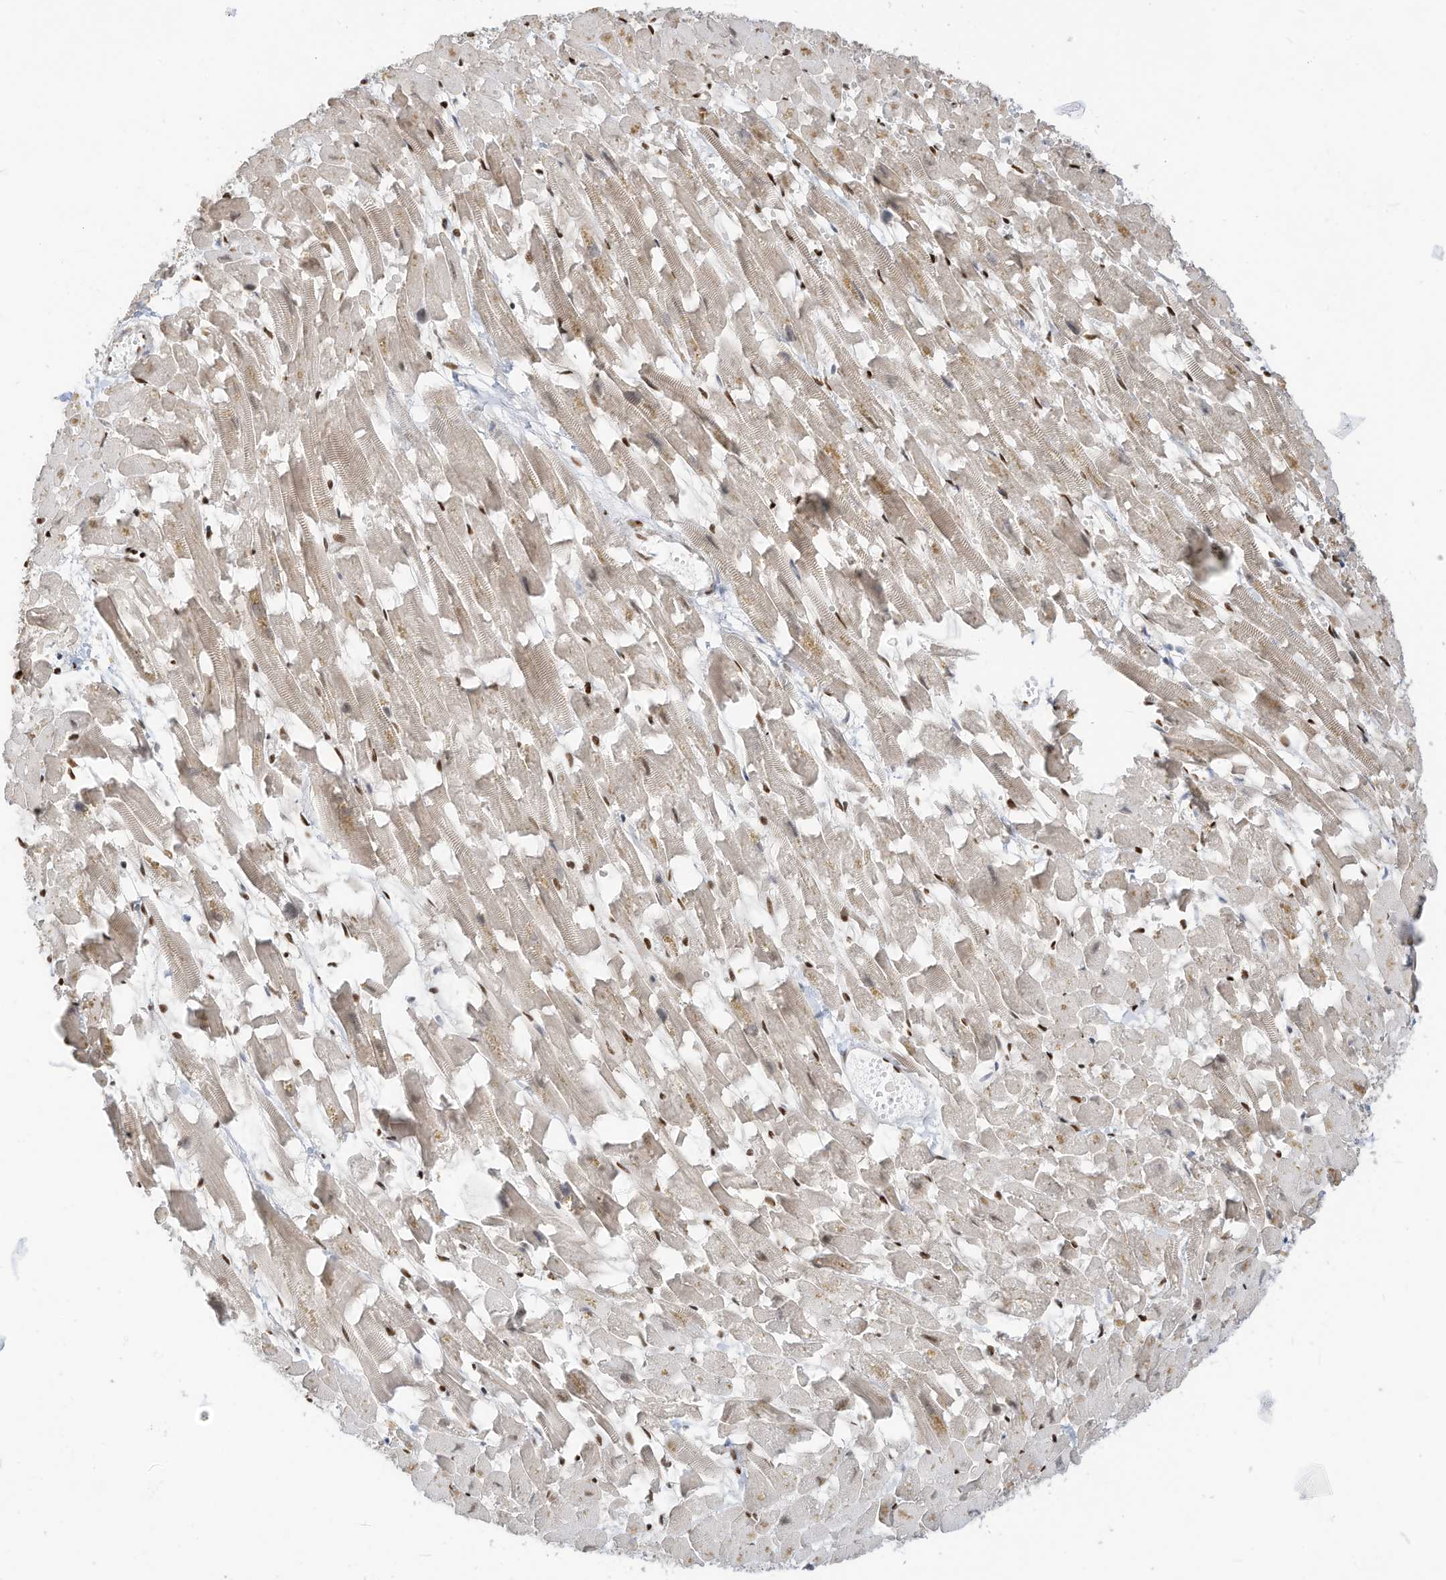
{"staining": {"intensity": "moderate", "quantity": ">75%", "location": "nuclear"}, "tissue": "heart muscle", "cell_type": "Cardiomyocytes", "image_type": "normal", "snomed": [{"axis": "morphology", "description": "Normal tissue, NOS"}, {"axis": "topography", "description": "Heart"}], "caption": "The immunohistochemical stain highlights moderate nuclear expression in cardiomyocytes of benign heart muscle.", "gene": "SAMD15", "patient": {"sex": "female", "age": 64}}